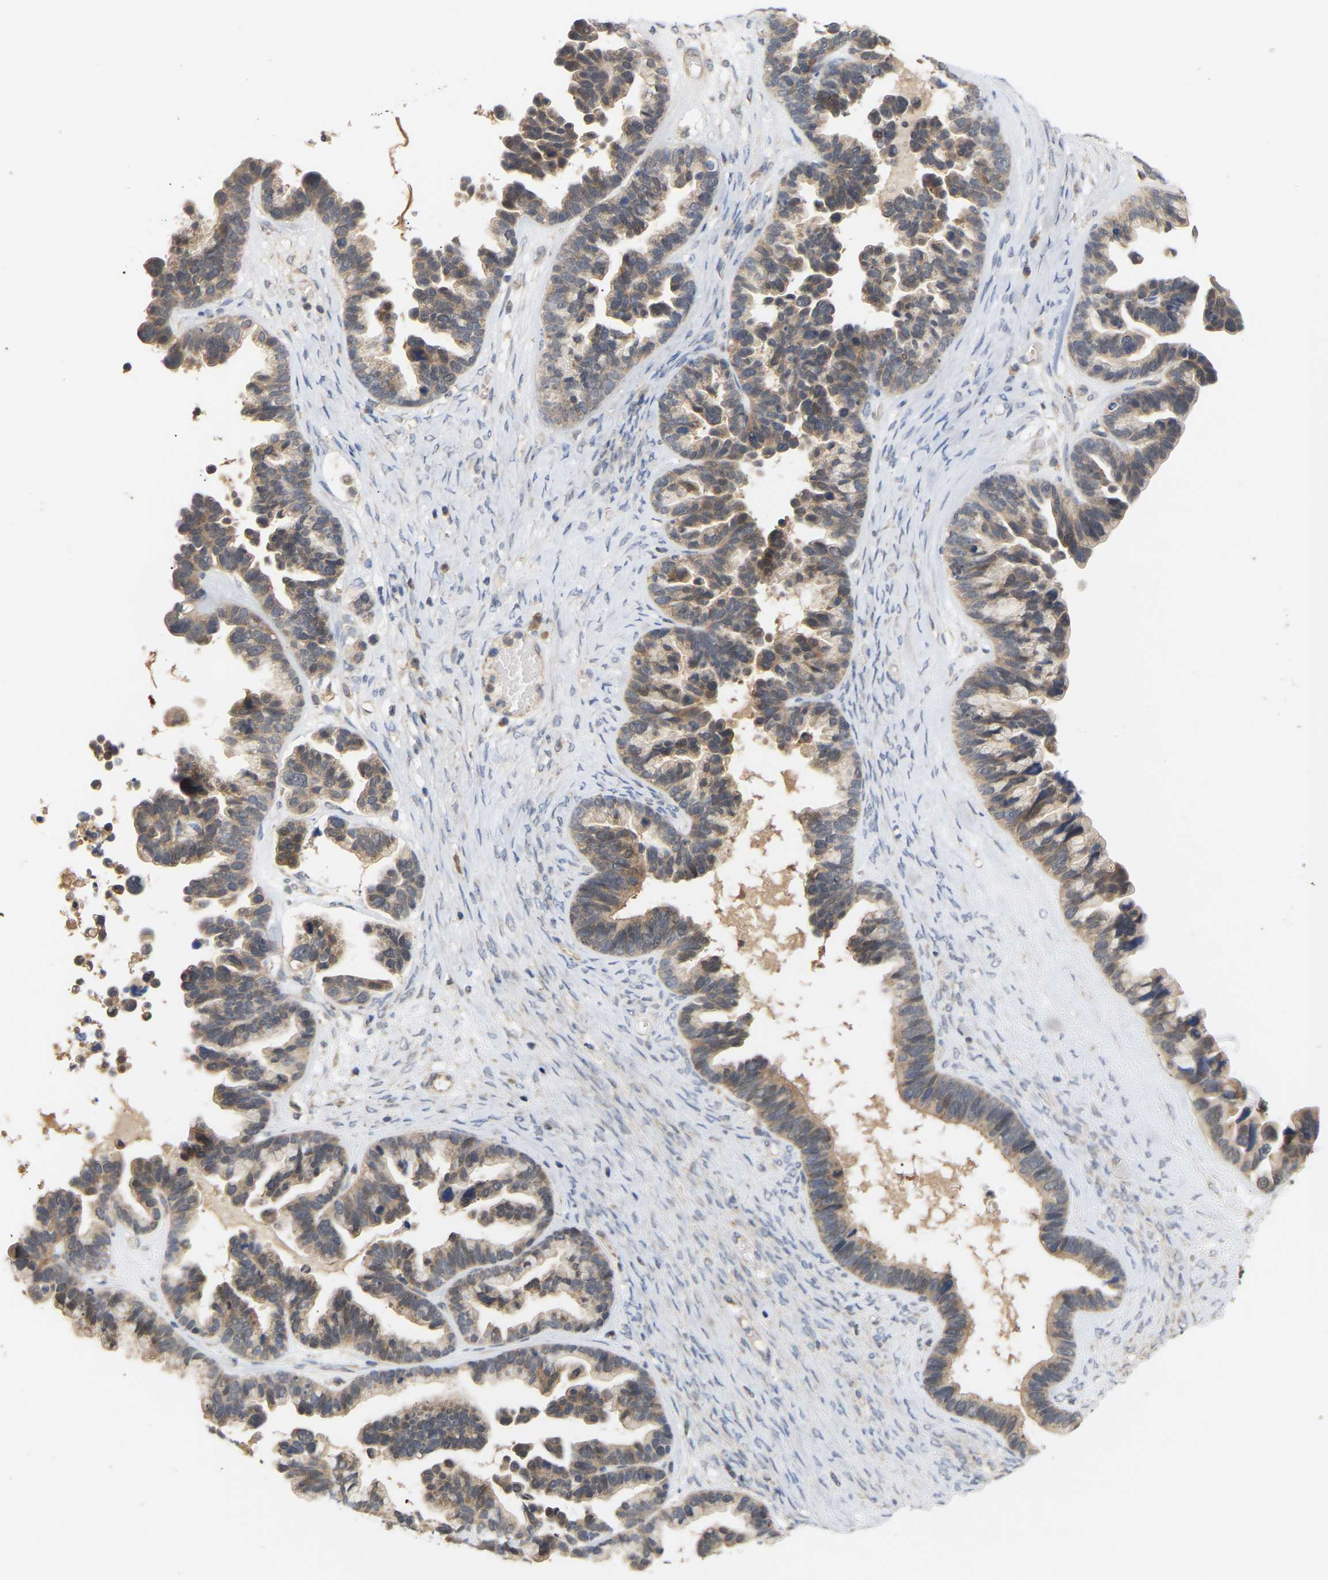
{"staining": {"intensity": "weak", "quantity": ">75%", "location": "cytoplasmic/membranous"}, "tissue": "ovarian cancer", "cell_type": "Tumor cells", "image_type": "cancer", "snomed": [{"axis": "morphology", "description": "Cystadenocarcinoma, serous, NOS"}, {"axis": "topography", "description": "Ovary"}], "caption": "Immunohistochemistry image of human ovarian serous cystadenocarcinoma stained for a protein (brown), which reveals low levels of weak cytoplasmic/membranous positivity in approximately >75% of tumor cells.", "gene": "TPMT", "patient": {"sex": "female", "age": 56}}